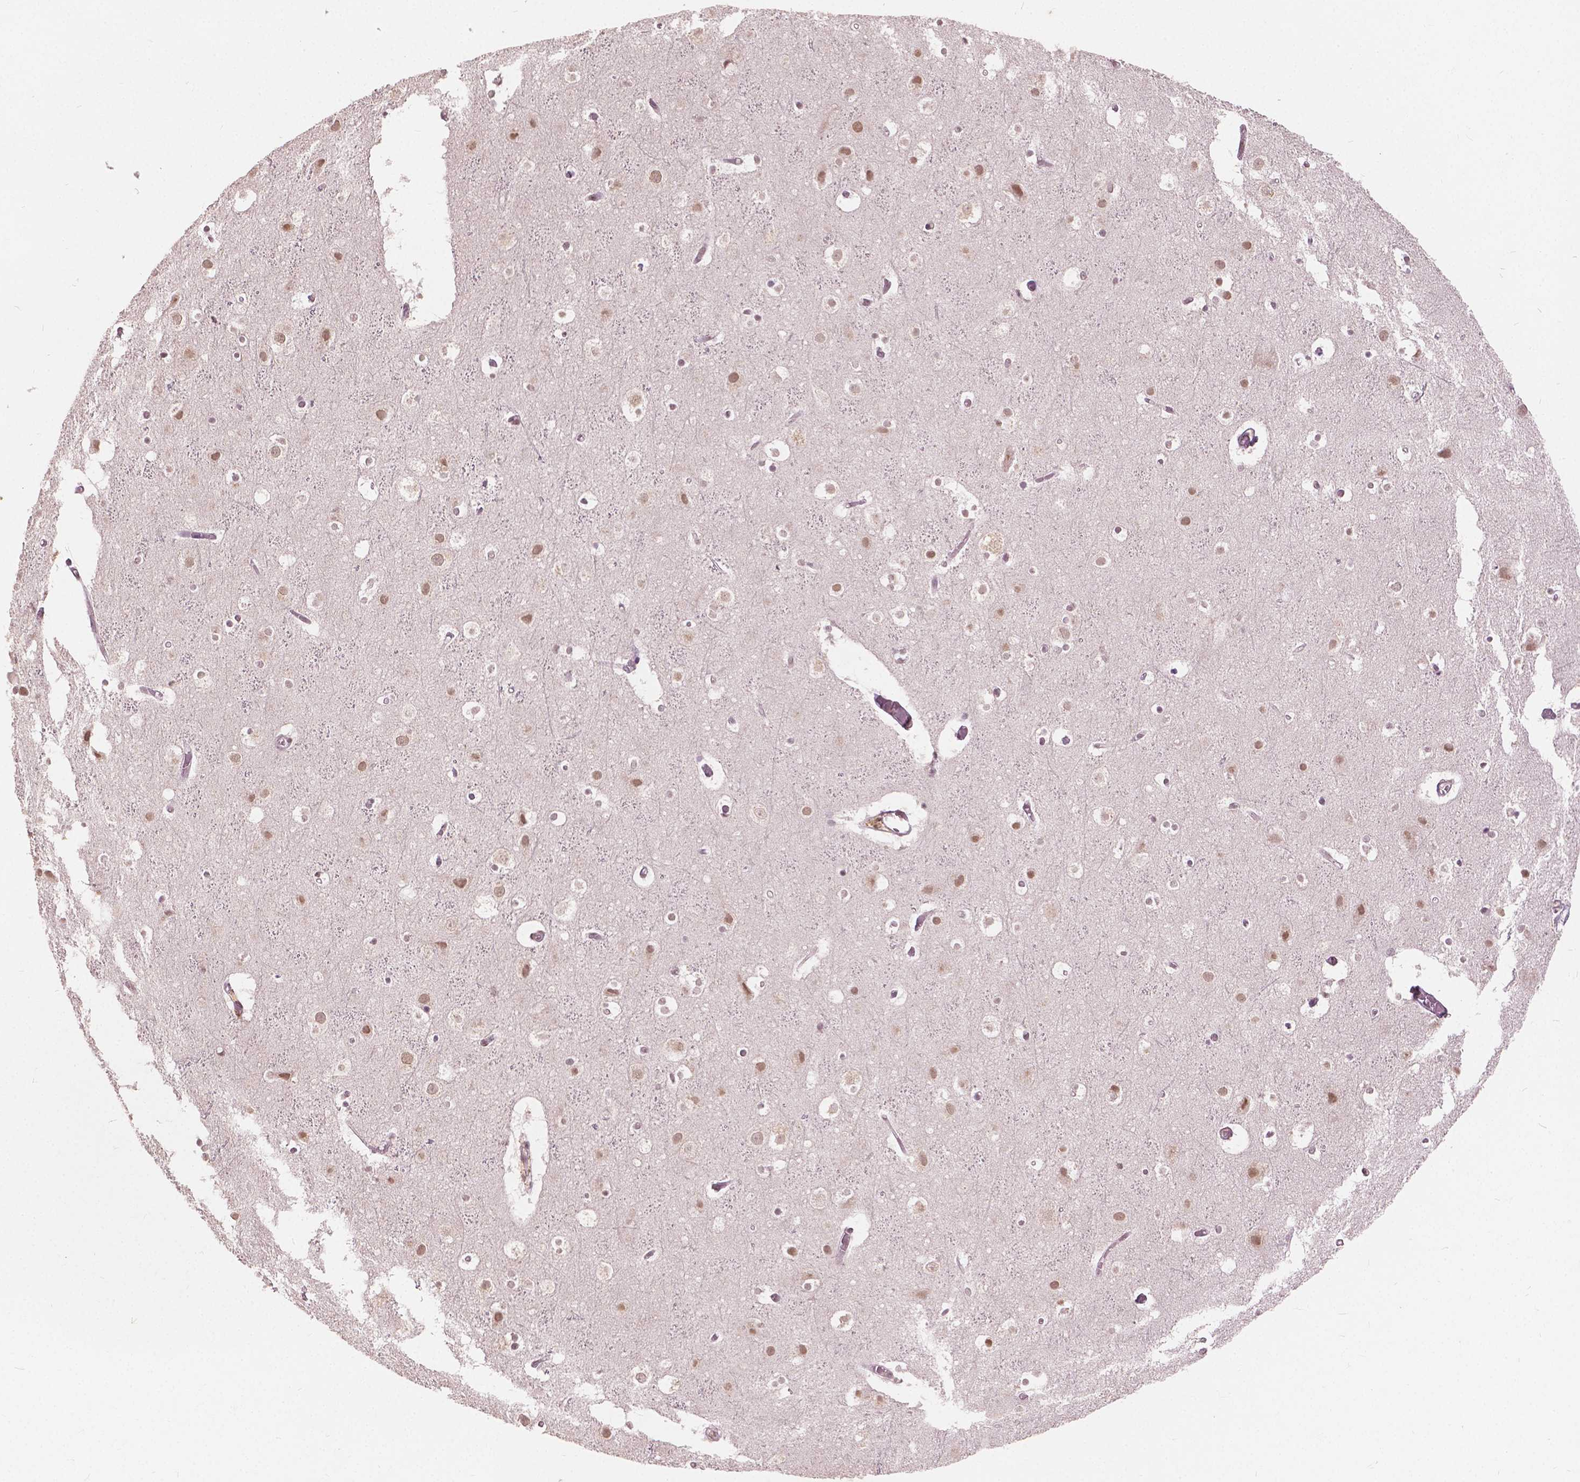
{"staining": {"intensity": "weak", "quantity": "25%-75%", "location": "cytoplasmic/membranous,nuclear"}, "tissue": "cerebral cortex", "cell_type": "Endothelial cells", "image_type": "normal", "snomed": [{"axis": "morphology", "description": "Normal tissue, NOS"}, {"axis": "topography", "description": "Cerebral cortex"}], "caption": "The immunohistochemical stain shows weak cytoplasmic/membranous,nuclear expression in endothelial cells of unremarkable cerebral cortex.", "gene": "HOXA10", "patient": {"sex": "female", "age": 52}}